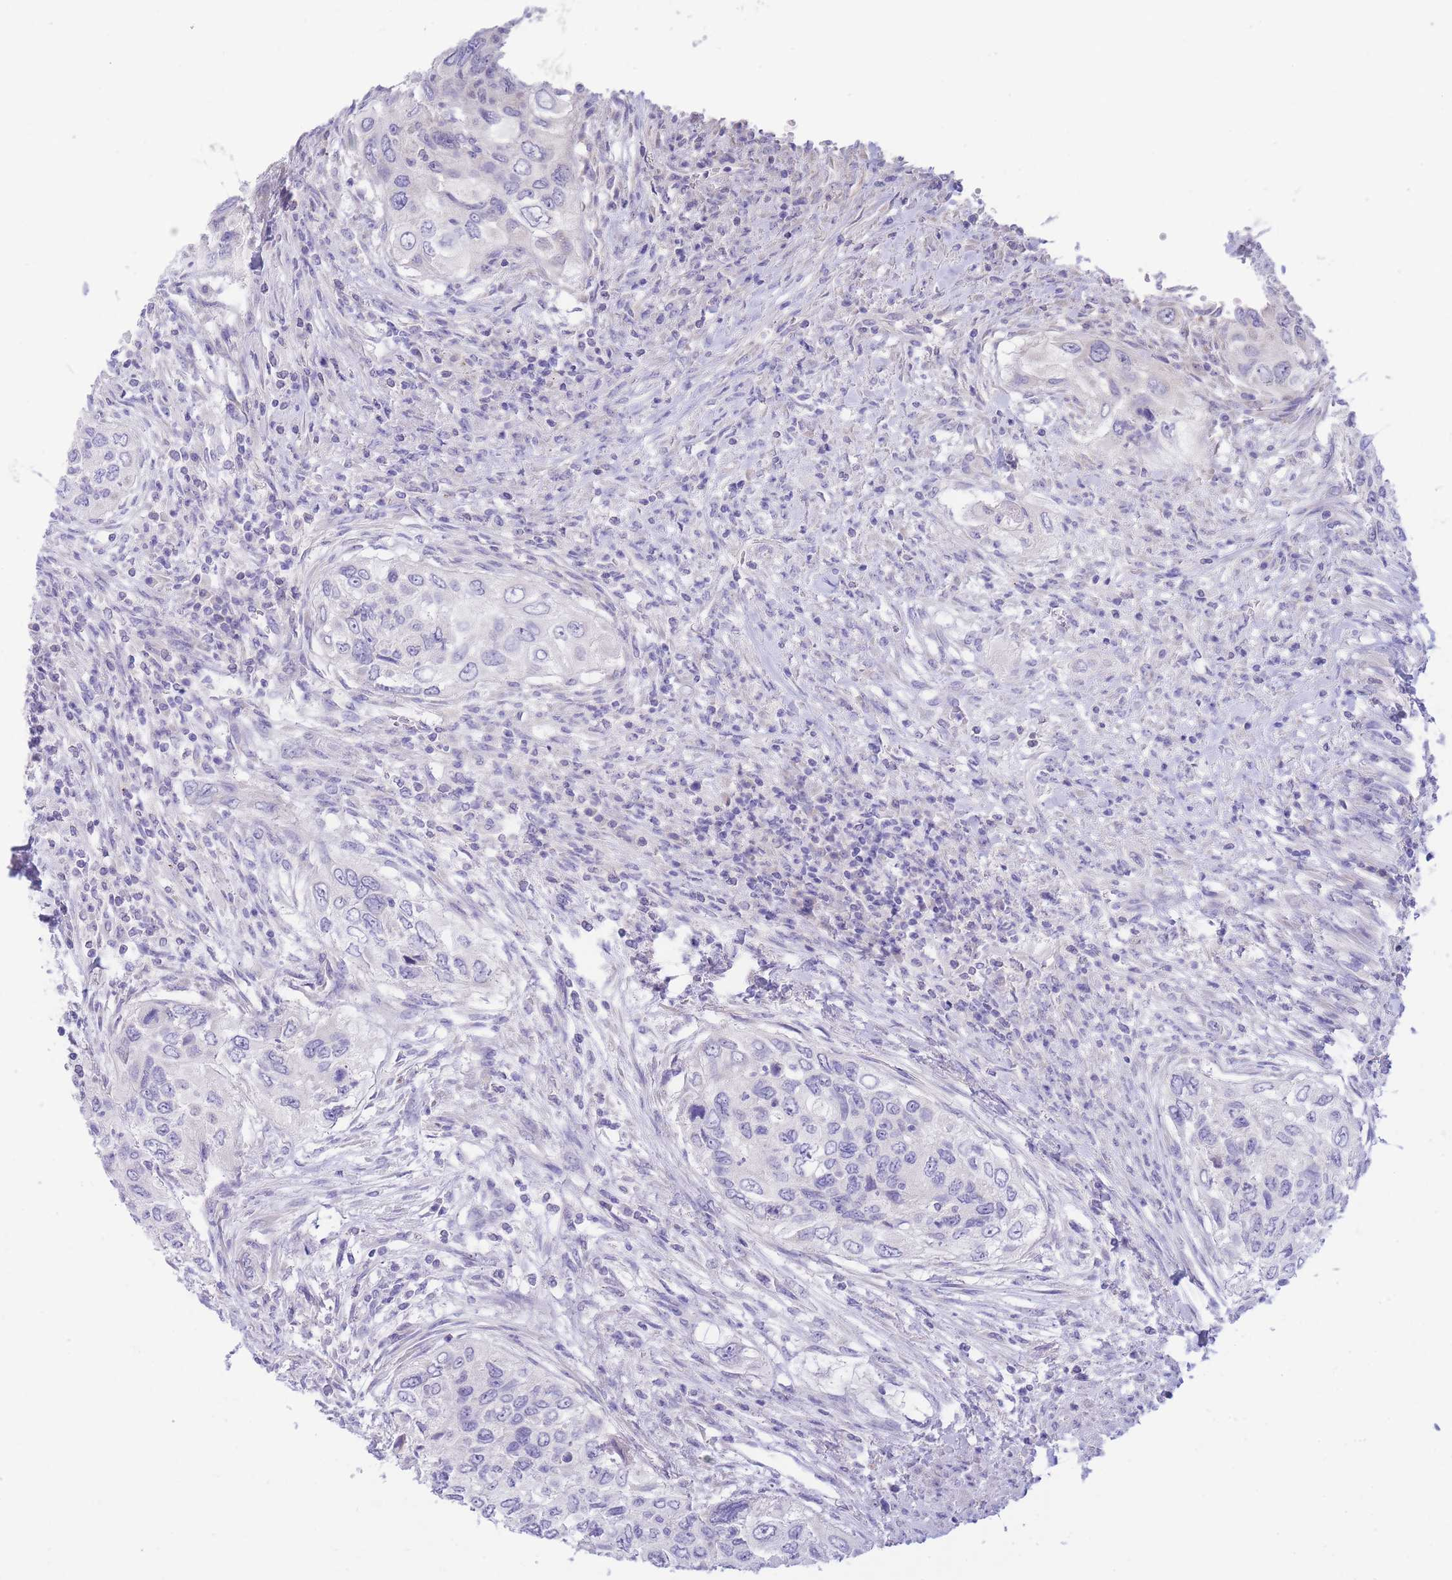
{"staining": {"intensity": "negative", "quantity": "none", "location": "none"}, "tissue": "urothelial cancer", "cell_type": "Tumor cells", "image_type": "cancer", "snomed": [{"axis": "morphology", "description": "Urothelial carcinoma, High grade"}, {"axis": "topography", "description": "Urinary bladder"}], "caption": "The immunohistochemistry photomicrograph has no significant positivity in tumor cells of high-grade urothelial carcinoma tissue.", "gene": "PCDHB3", "patient": {"sex": "female", "age": 60}}